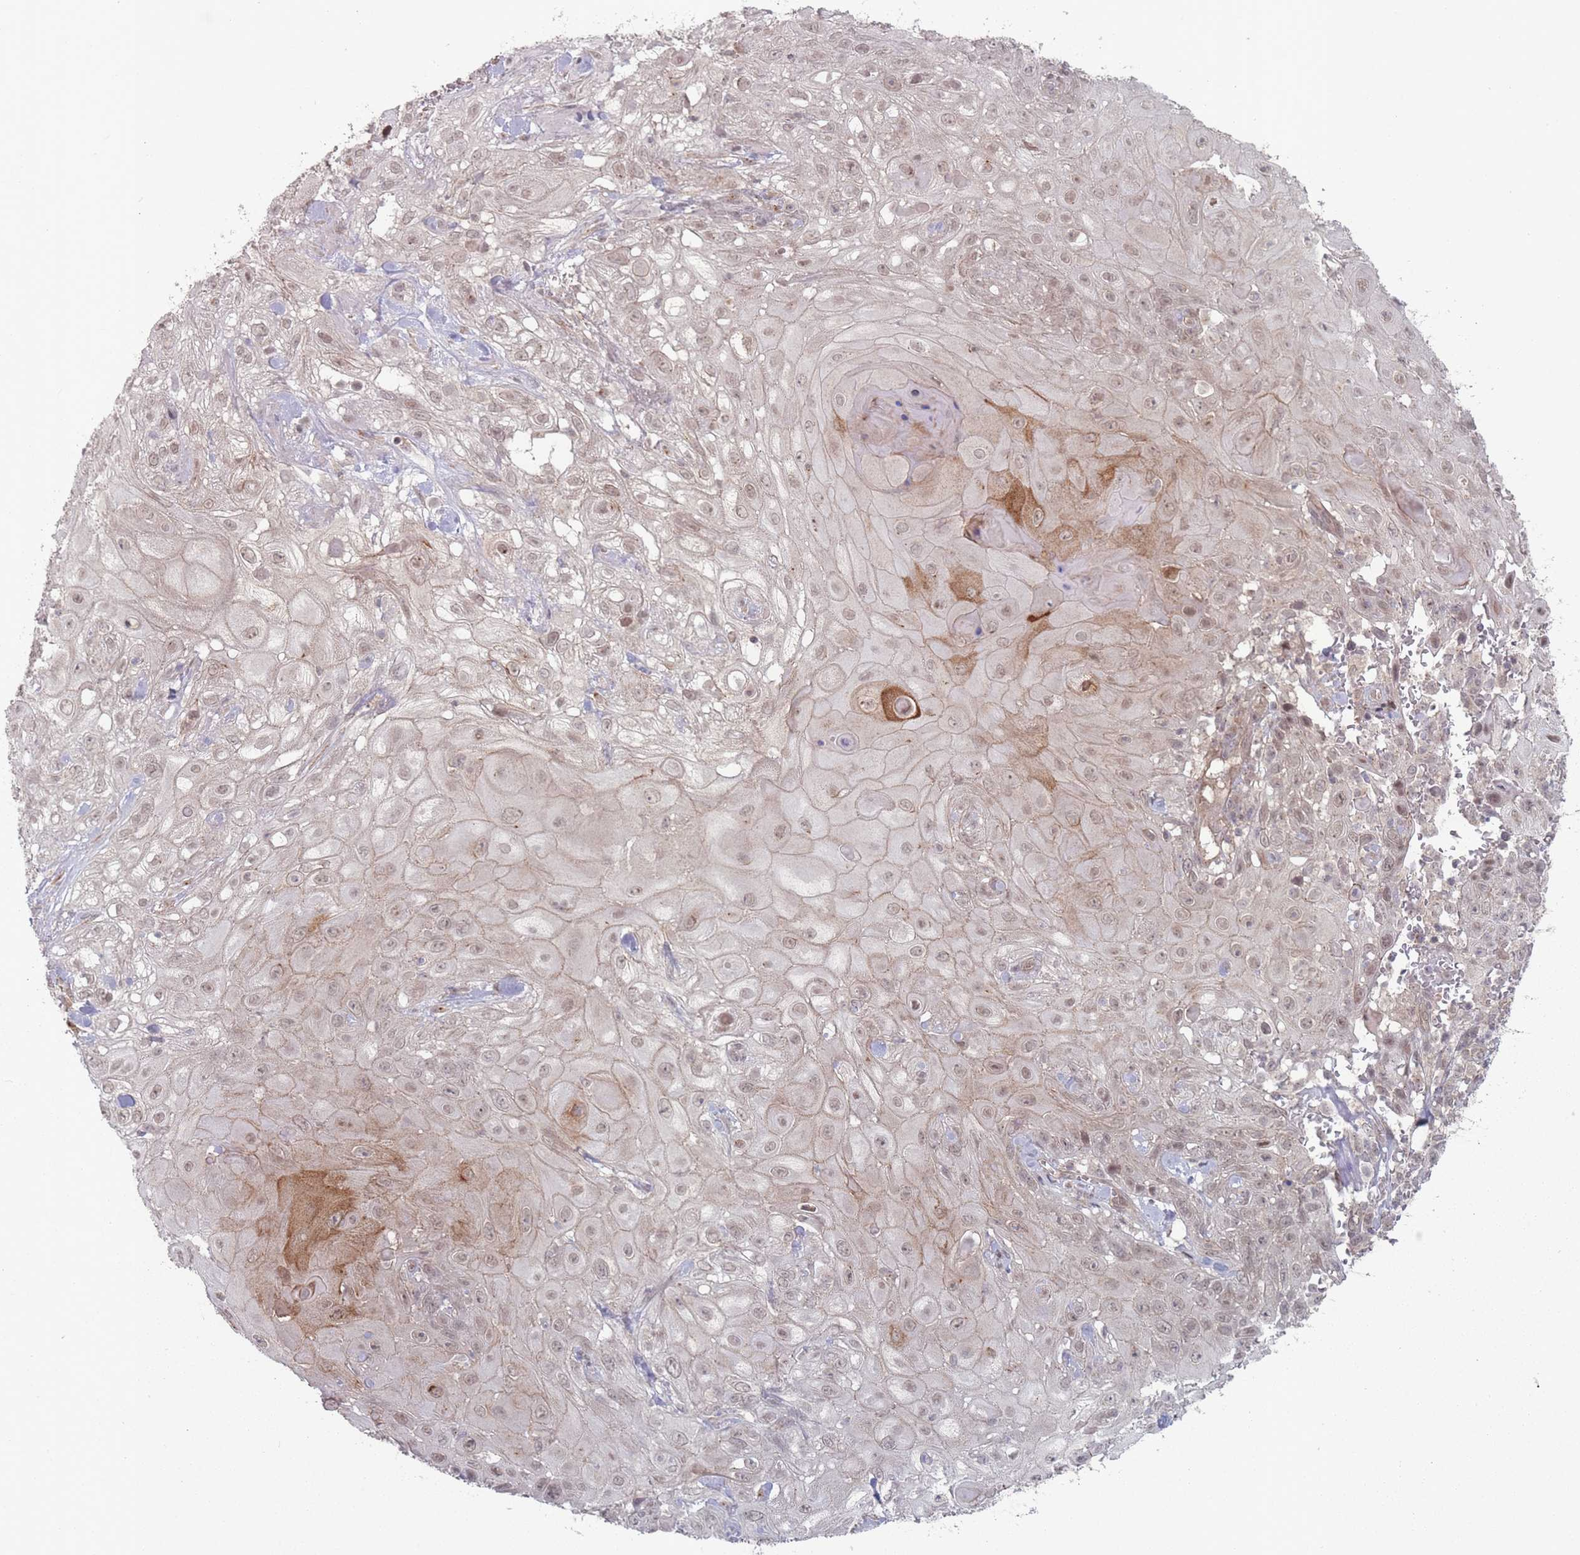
{"staining": {"intensity": "weak", "quantity": "25%-75%", "location": "cytoplasmic/membranous,nuclear"}, "tissue": "skin cancer", "cell_type": "Tumor cells", "image_type": "cancer", "snomed": [{"axis": "morphology", "description": "Normal tissue, NOS"}, {"axis": "morphology", "description": "Squamous cell carcinoma, NOS"}, {"axis": "topography", "description": "Skin"}, {"axis": "topography", "description": "Cartilage tissue"}], "caption": "Weak cytoplasmic/membranous and nuclear staining for a protein is appreciated in approximately 25%-75% of tumor cells of skin squamous cell carcinoma using IHC.", "gene": "CNTRL", "patient": {"sex": "female", "age": 79}}